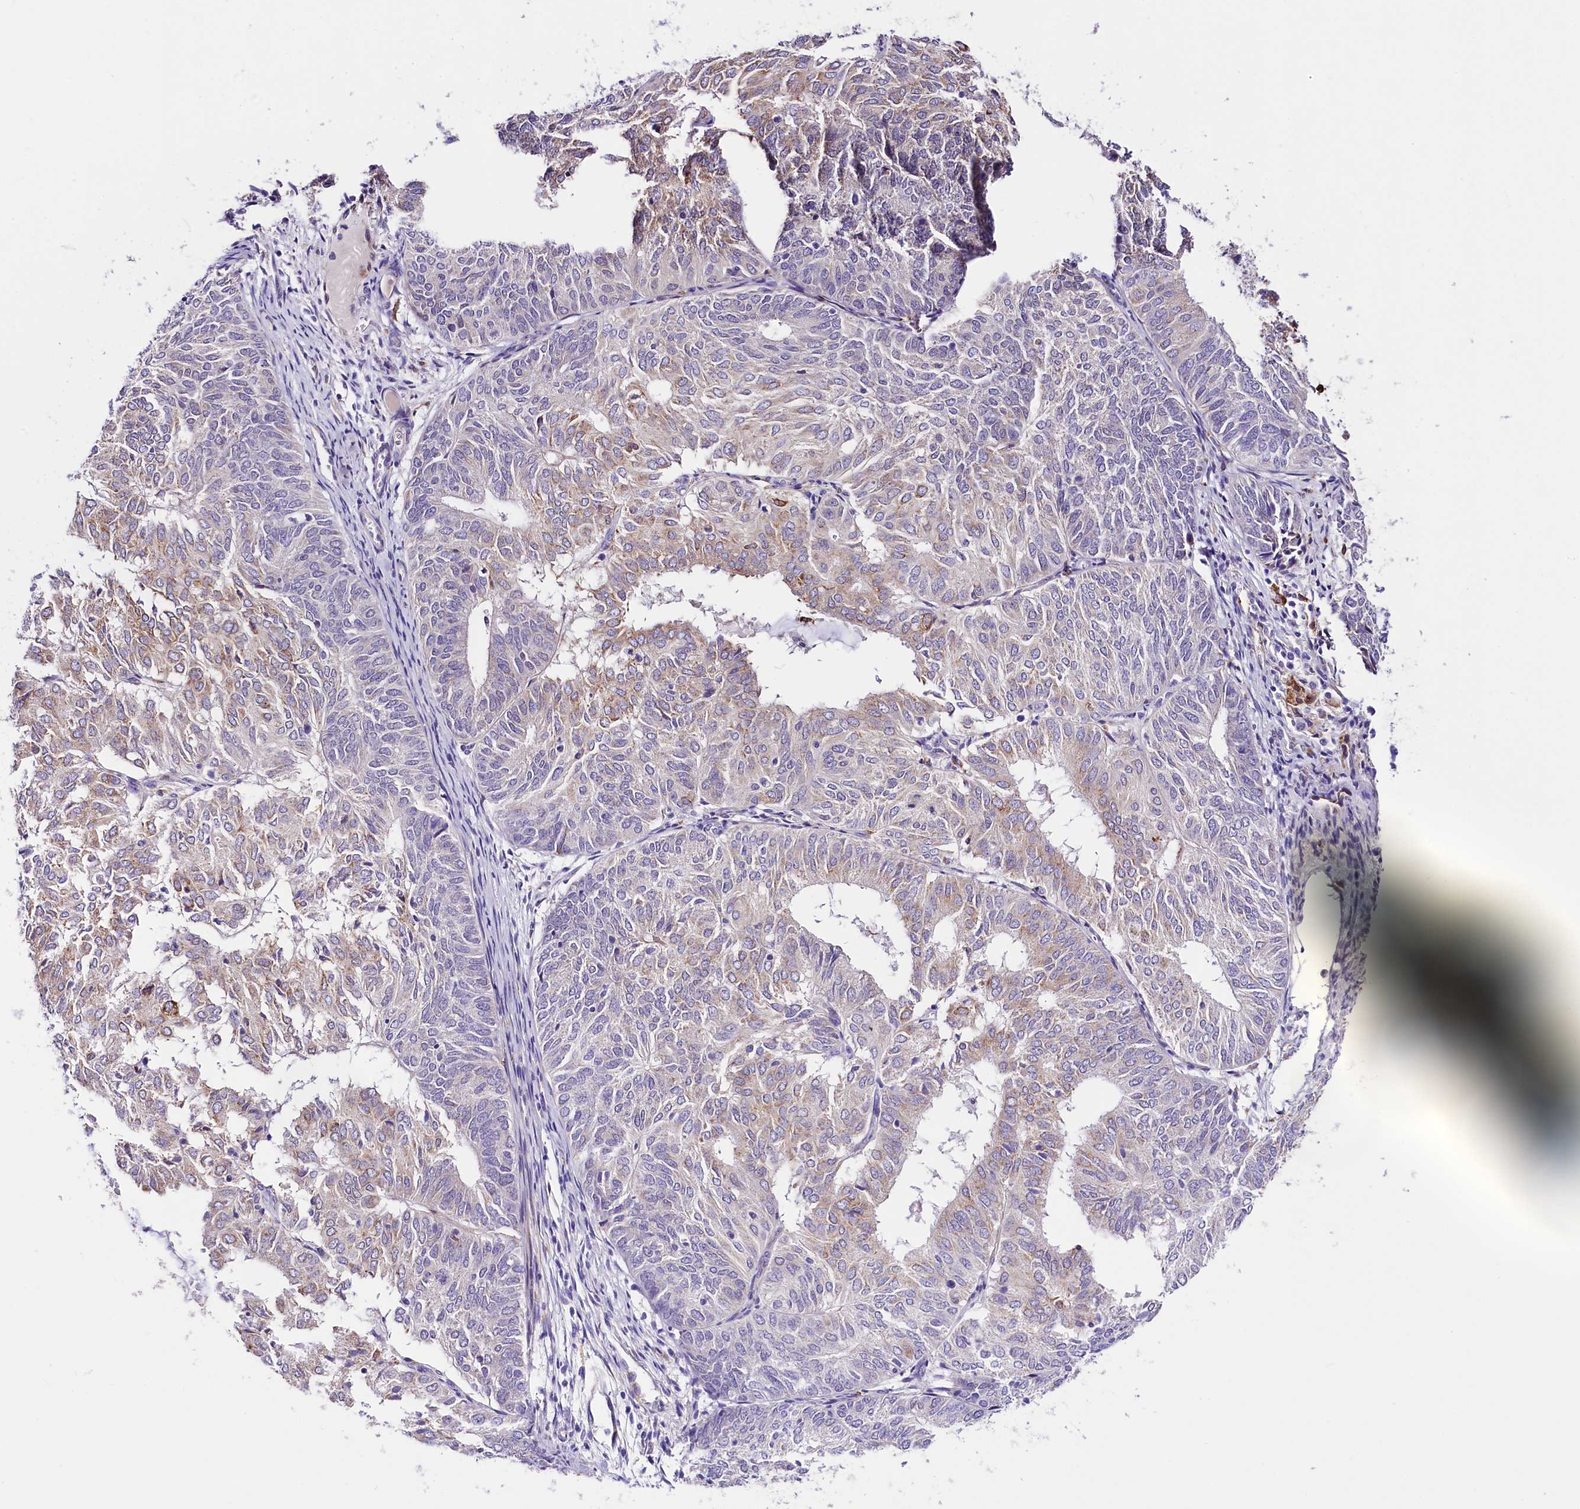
{"staining": {"intensity": "weak", "quantity": "25%-75%", "location": "cytoplasmic/membranous"}, "tissue": "endometrial cancer", "cell_type": "Tumor cells", "image_type": "cancer", "snomed": [{"axis": "morphology", "description": "Adenocarcinoma, NOS"}, {"axis": "topography", "description": "Uterus"}], "caption": "Adenocarcinoma (endometrial) stained with IHC demonstrates weak cytoplasmic/membranous positivity in about 25%-75% of tumor cells.", "gene": "ITGA1", "patient": {"sex": "female", "age": 60}}